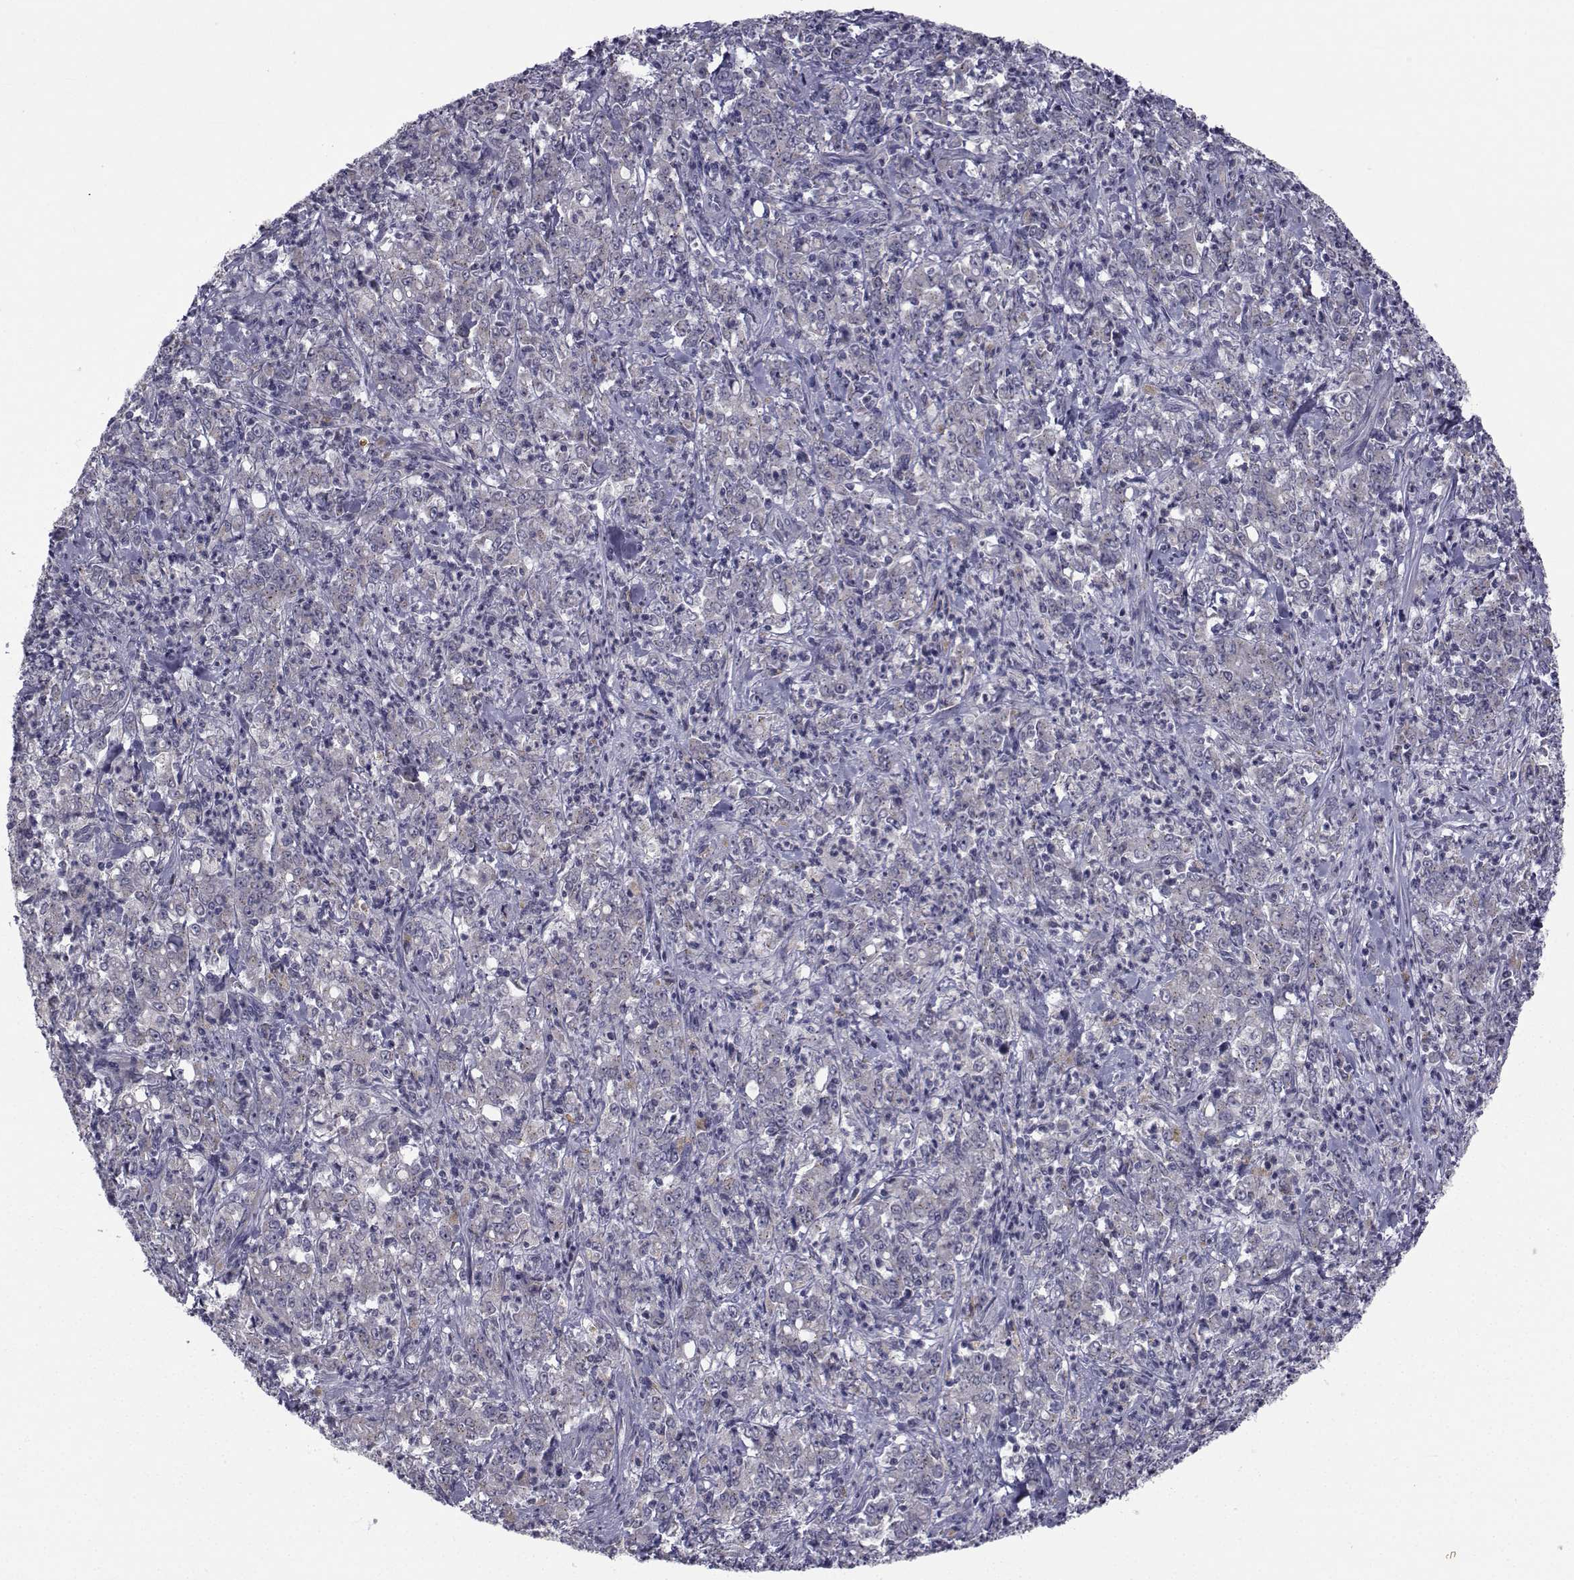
{"staining": {"intensity": "negative", "quantity": "none", "location": "none"}, "tissue": "stomach cancer", "cell_type": "Tumor cells", "image_type": "cancer", "snomed": [{"axis": "morphology", "description": "Adenocarcinoma, NOS"}, {"axis": "topography", "description": "Stomach, lower"}], "caption": "The IHC histopathology image has no significant staining in tumor cells of stomach cancer (adenocarcinoma) tissue. (Stains: DAB immunohistochemistry with hematoxylin counter stain, Microscopy: brightfield microscopy at high magnification).", "gene": "ANGPT1", "patient": {"sex": "female", "age": 71}}